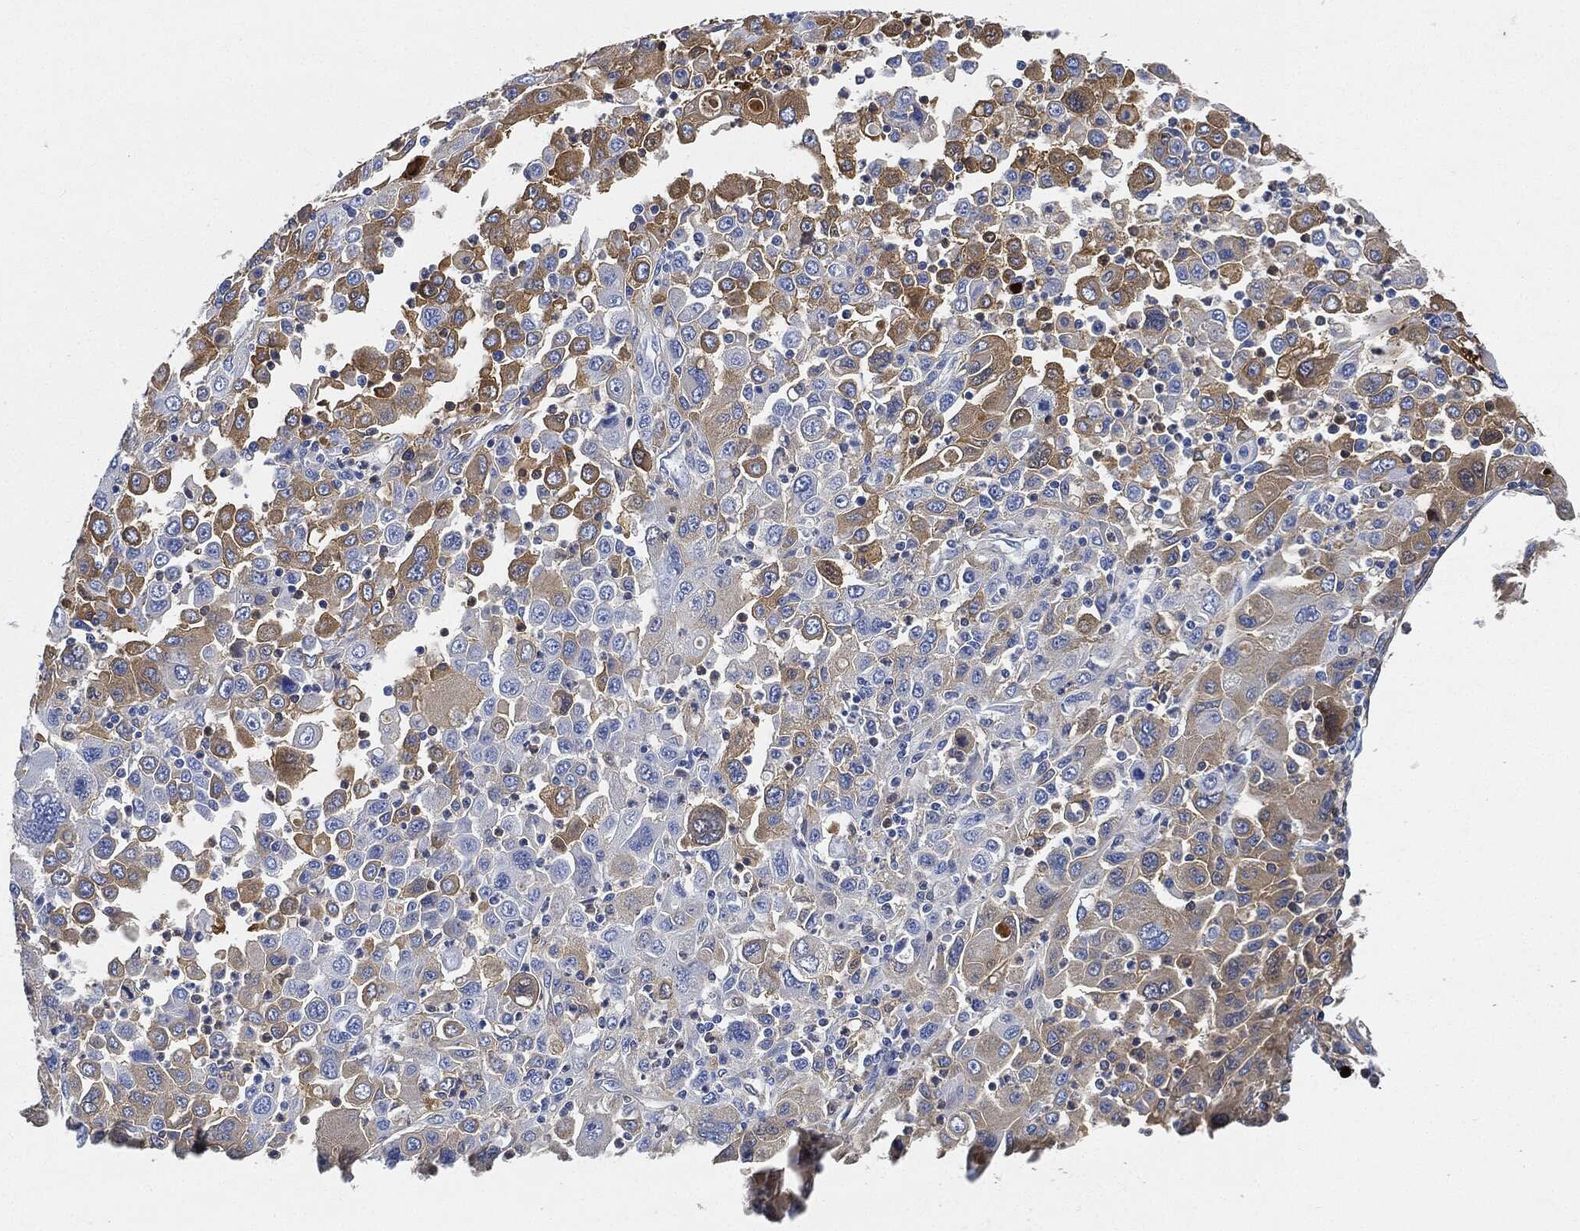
{"staining": {"intensity": "moderate", "quantity": "25%-75%", "location": "cytoplasmic/membranous"}, "tissue": "stomach cancer", "cell_type": "Tumor cells", "image_type": "cancer", "snomed": [{"axis": "morphology", "description": "Adenocarcinoma, NOS"}, {"axis": "topography", "description": "Stomach"}], "caption": "Protein expression analysis of human stomach adenocarcinoma reveals moderate cytoplasmic/membranous expression in about 25%-75% of tumor cells. (DAB (3,3'-diaminobenzidine) IHC, brown staining for protein, blue staining for nuclei).", "gene": "IGLV6-57", "patient": {"sex": "male", "age": 56}}